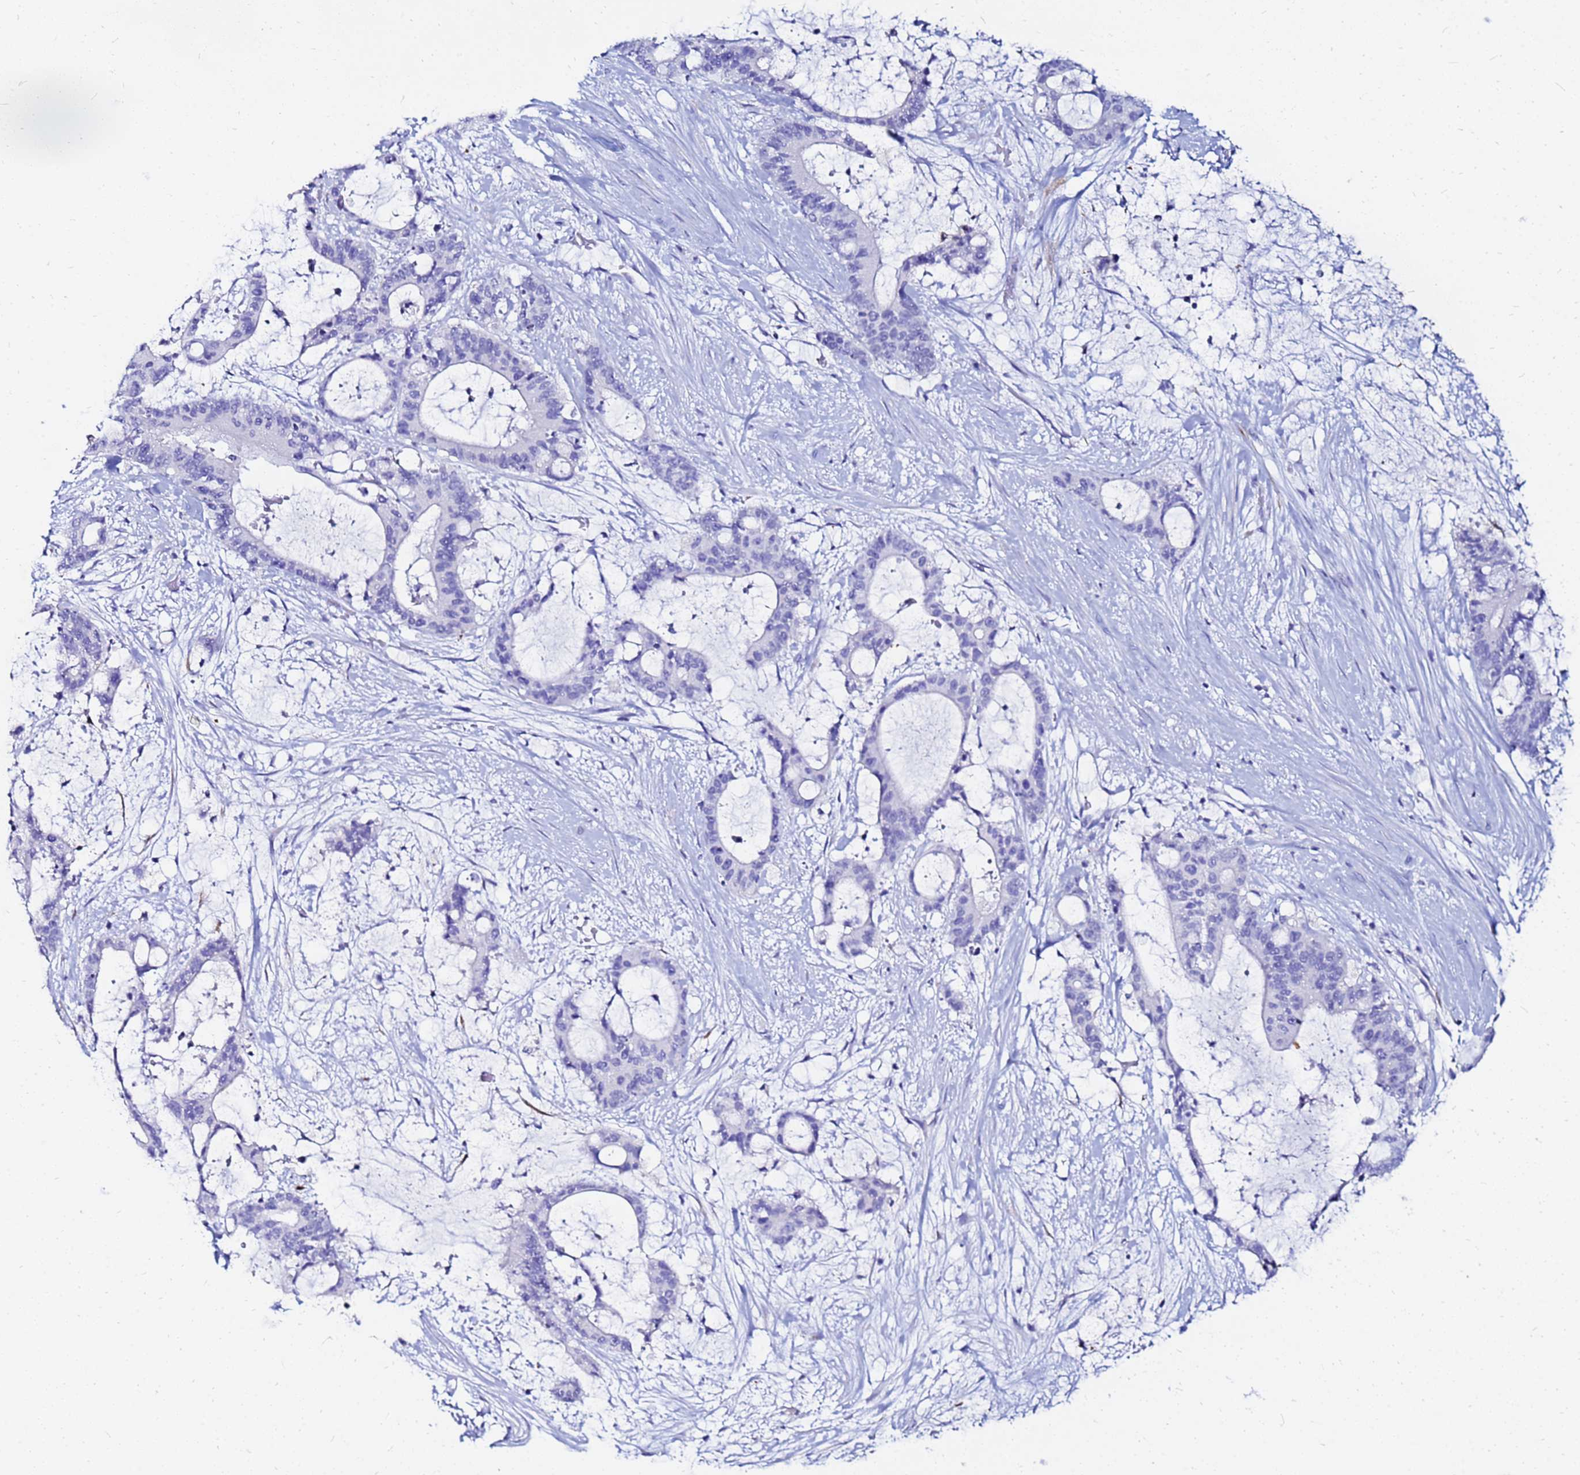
{"staining": {"intensity": "negative", "quantity": "none", "location": "none"}, "tissue": "liver cancer", "cell_type": "Tumor cells", "image_type": "cancer", "snomed": [{"axis": "morphology", "description": "Normal tissue, NOS"}, {"axis": "morphology", "description": "Cholangiocarcinoma"}, {"axis": "topography", "description": "Liver"}, {"axis": "topography", "description": "Peripheral nerve tissue"}], "caption": "Tumor cells show no significant protein positivity in liver cholangiocarcinoma. The staining is performed using DAB brown chromogen with nuclei counter-stained in using hematoxylin.", "gene": "PPP1R14C", "patient": {"sex": "female", "age": 73}}